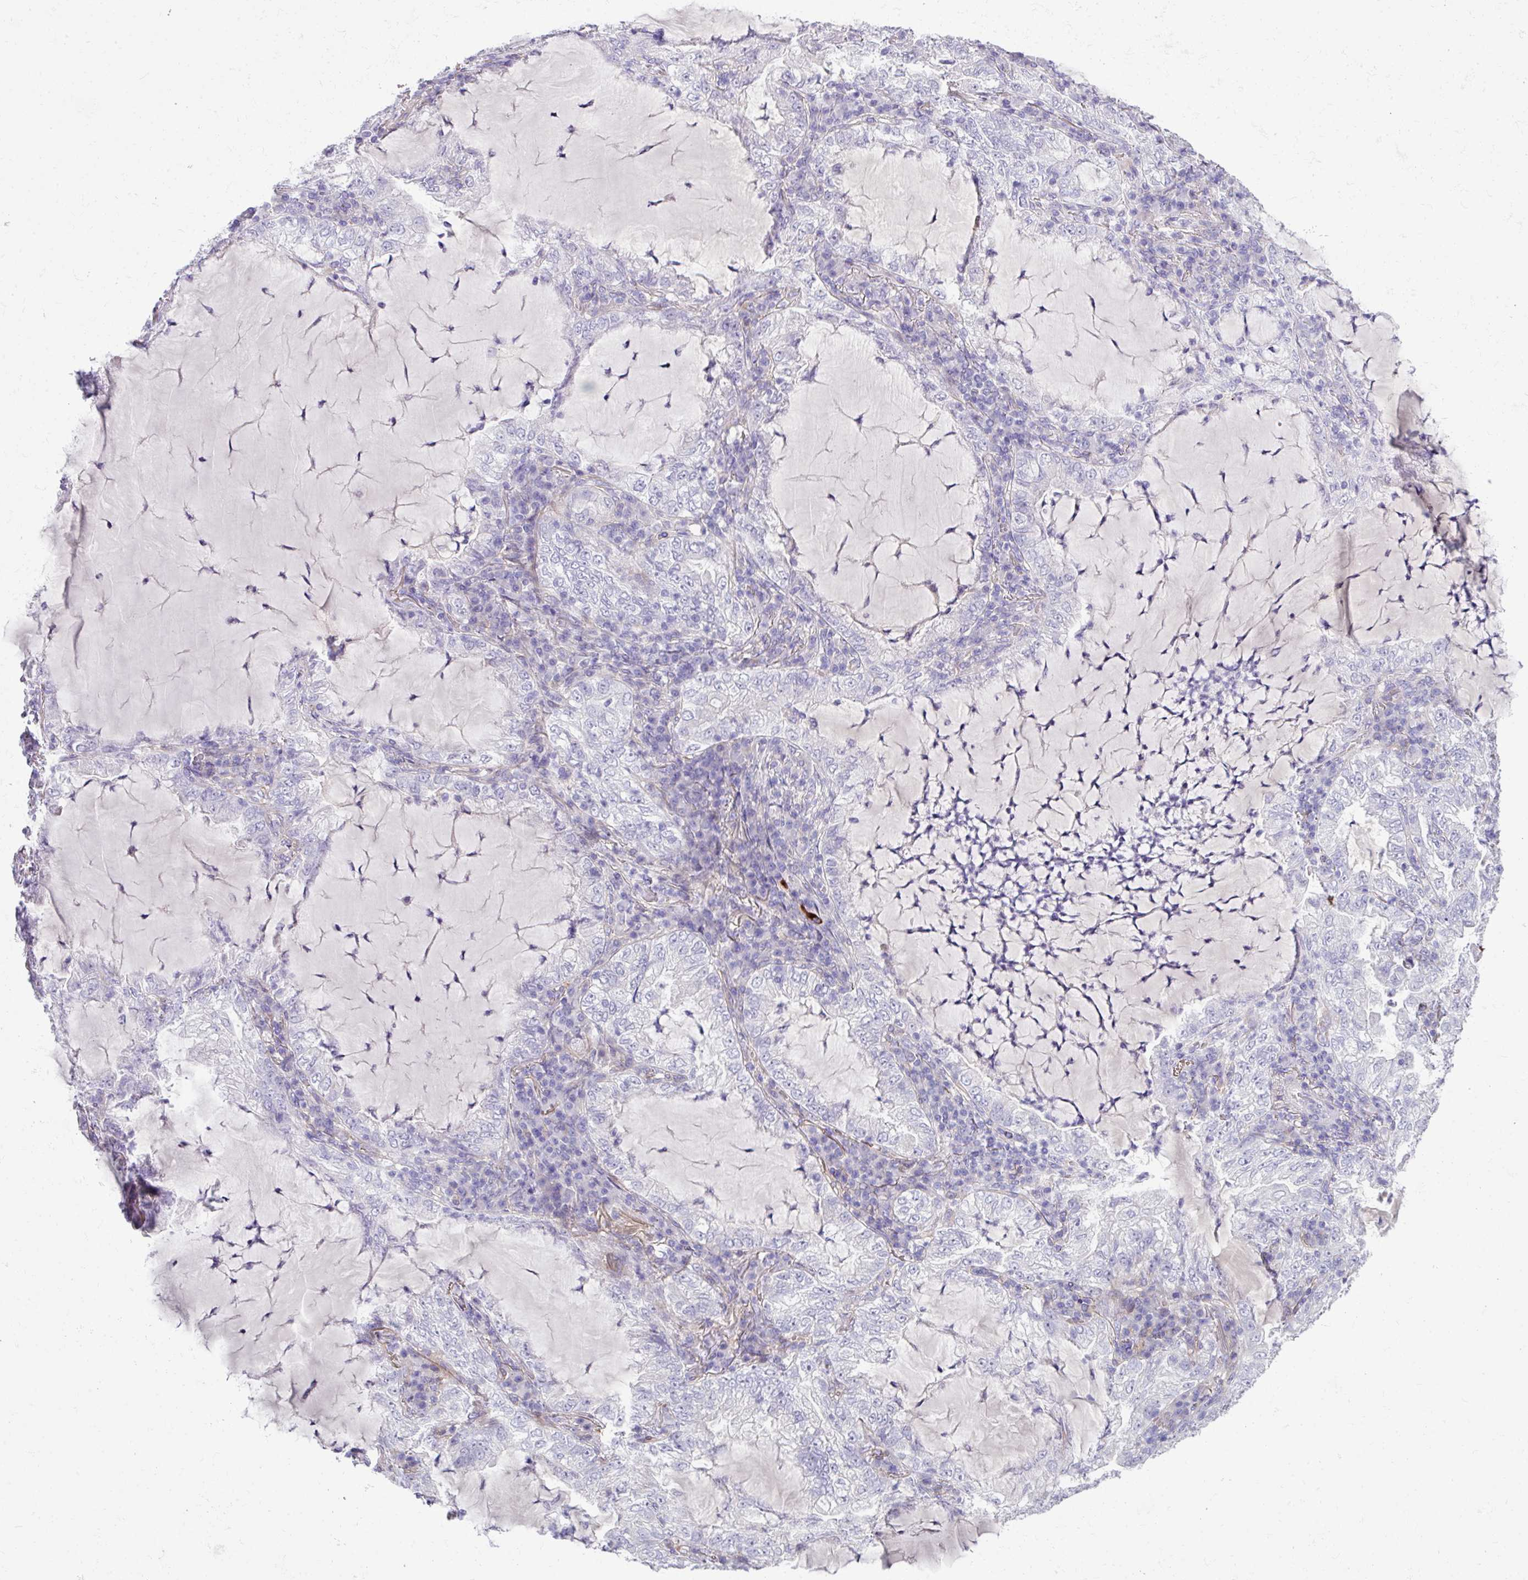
{"staining": {"intensity": "negative", "quantity": "none", "location": "none"}, "tissue": "lung cancer", "cell_type": "Tumor cells", "image_type": "cancer", "snomed": [{"axis": "morphology", "description": "Adenocarcinoma, NOS"}, {"axis": "topography", "description": "Lung"}], "caption": "An image of human lung cancer (adenocarcinoma) is negative for staining in tumor cells.", "gene": "KIRREL3", "patient": {"sex": "female", "age": 73}}